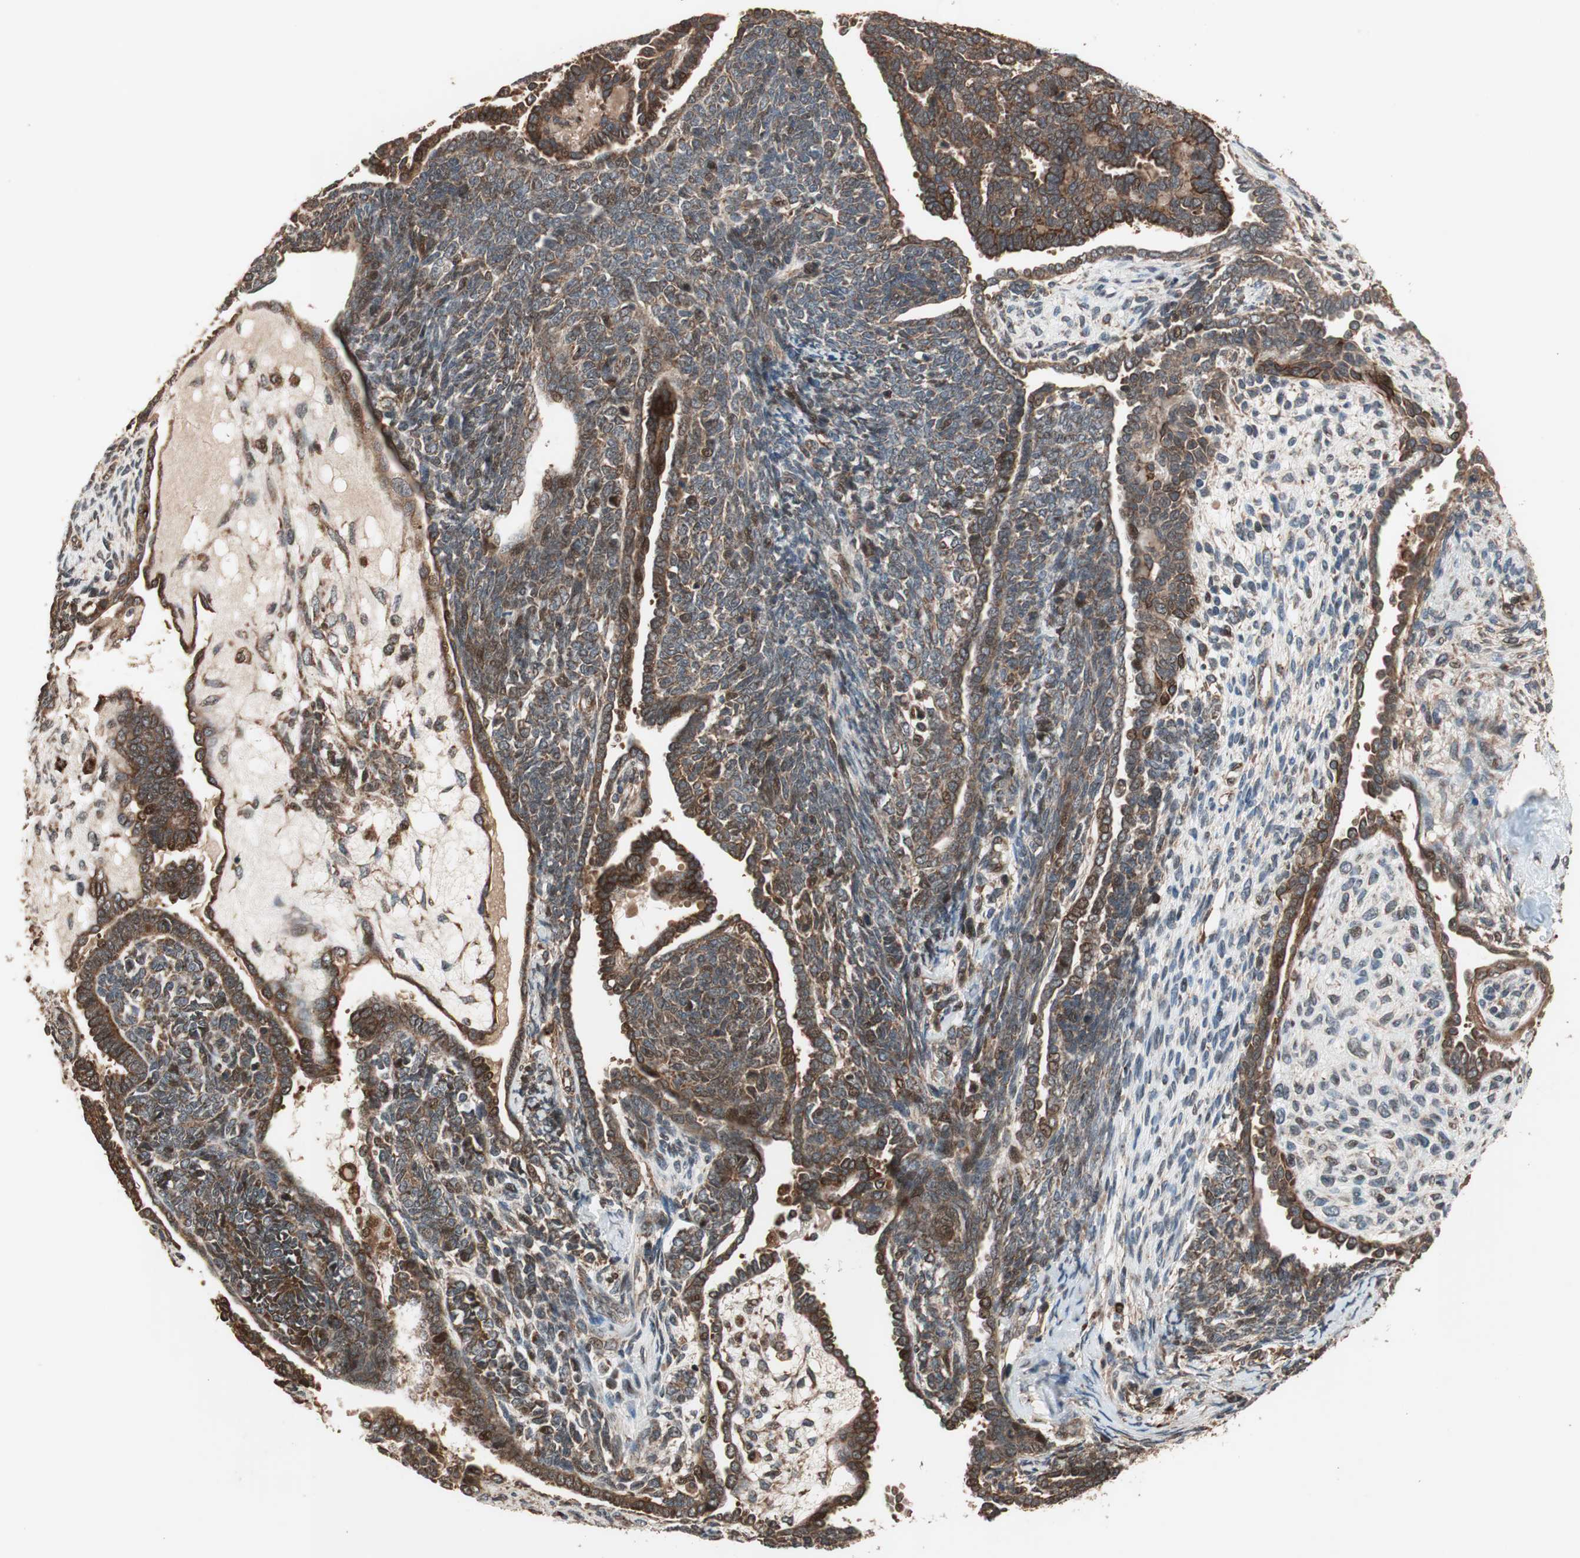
{"staining": {"intensity": "strong", "quantity": ">75%", "location": "cytoplasmic/membranous"}, "tissue": "endometrial cancer", "cell_type": "Tumor cells", "image_type": "cancer", "snomed": [{"axis": "morphology", "description": "Neoplasm, malignant, NOS"}, {"axis": "topography", "description": "Endometrium"}], "caption": "Immunohistochemical staining of human neoplasm (malignant) (endometrial) displays high levels of strong cytoplasmic/membranous protein staining in approximately >75% of tumor cells. Nuclei are stained in blue.", "gene": "RAB1A", "patient": {"sex": "female", "age": 74}}